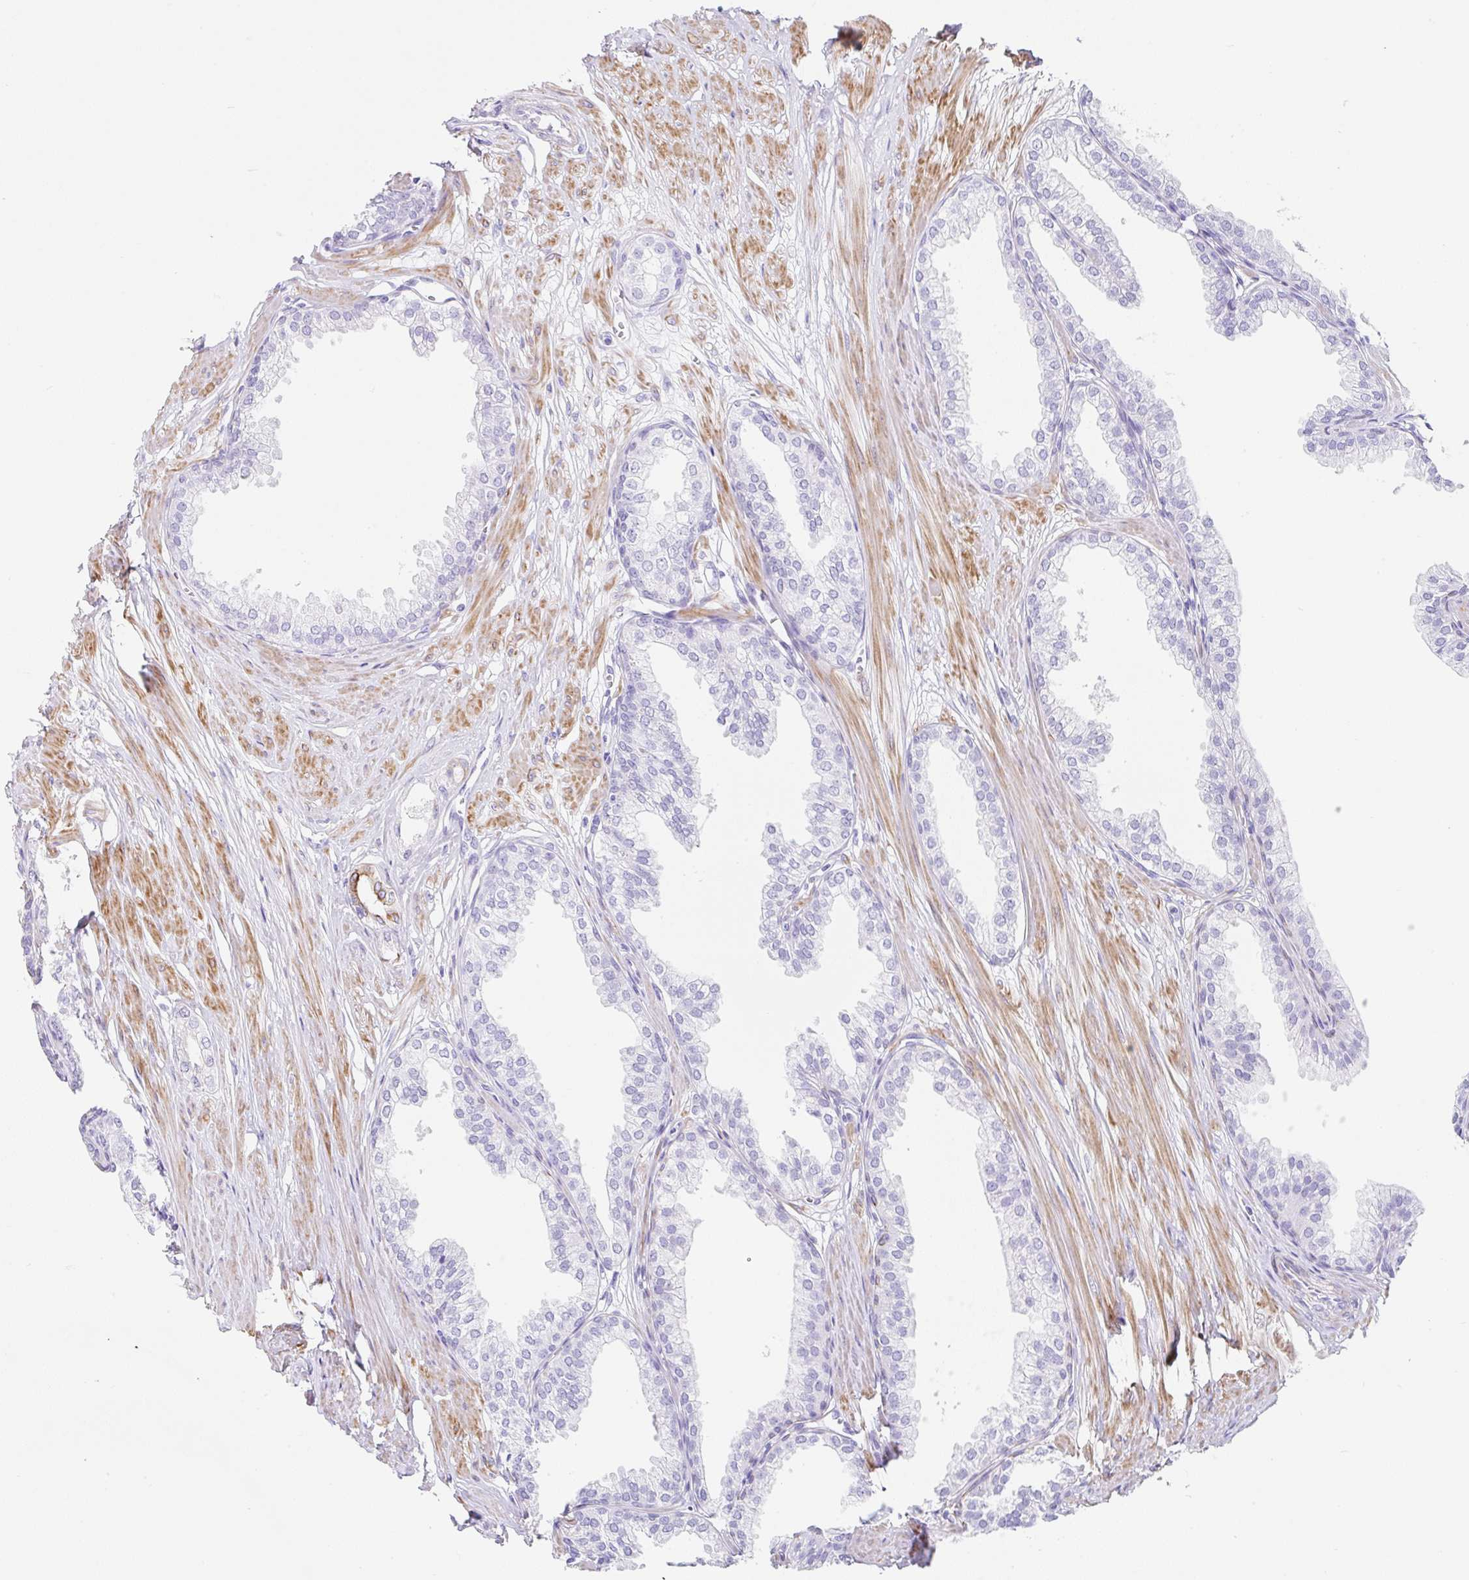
{"staining": {"intensity": "negative", "quantity": "none", "location": "none"}, "tissue": "prostate", "cell_type": "Glandular cells", "image_type": "normal", "snomed": [{"axis": "morphology", "description": "Normal tissue, NOS"}, {"axis": "topography", "description": "Prostate"}, {"axis": "topography", "description": "Peripheral nerve tissue"}], "caption": "Immunohistochemistry (IHC) photomicrograph of unremarkable prostate: human prostate stained with DAB reveals no significant protein expression in glandular cells.", "gene": "CLDND2", "patient": {"sex": "male", "age": 55}}